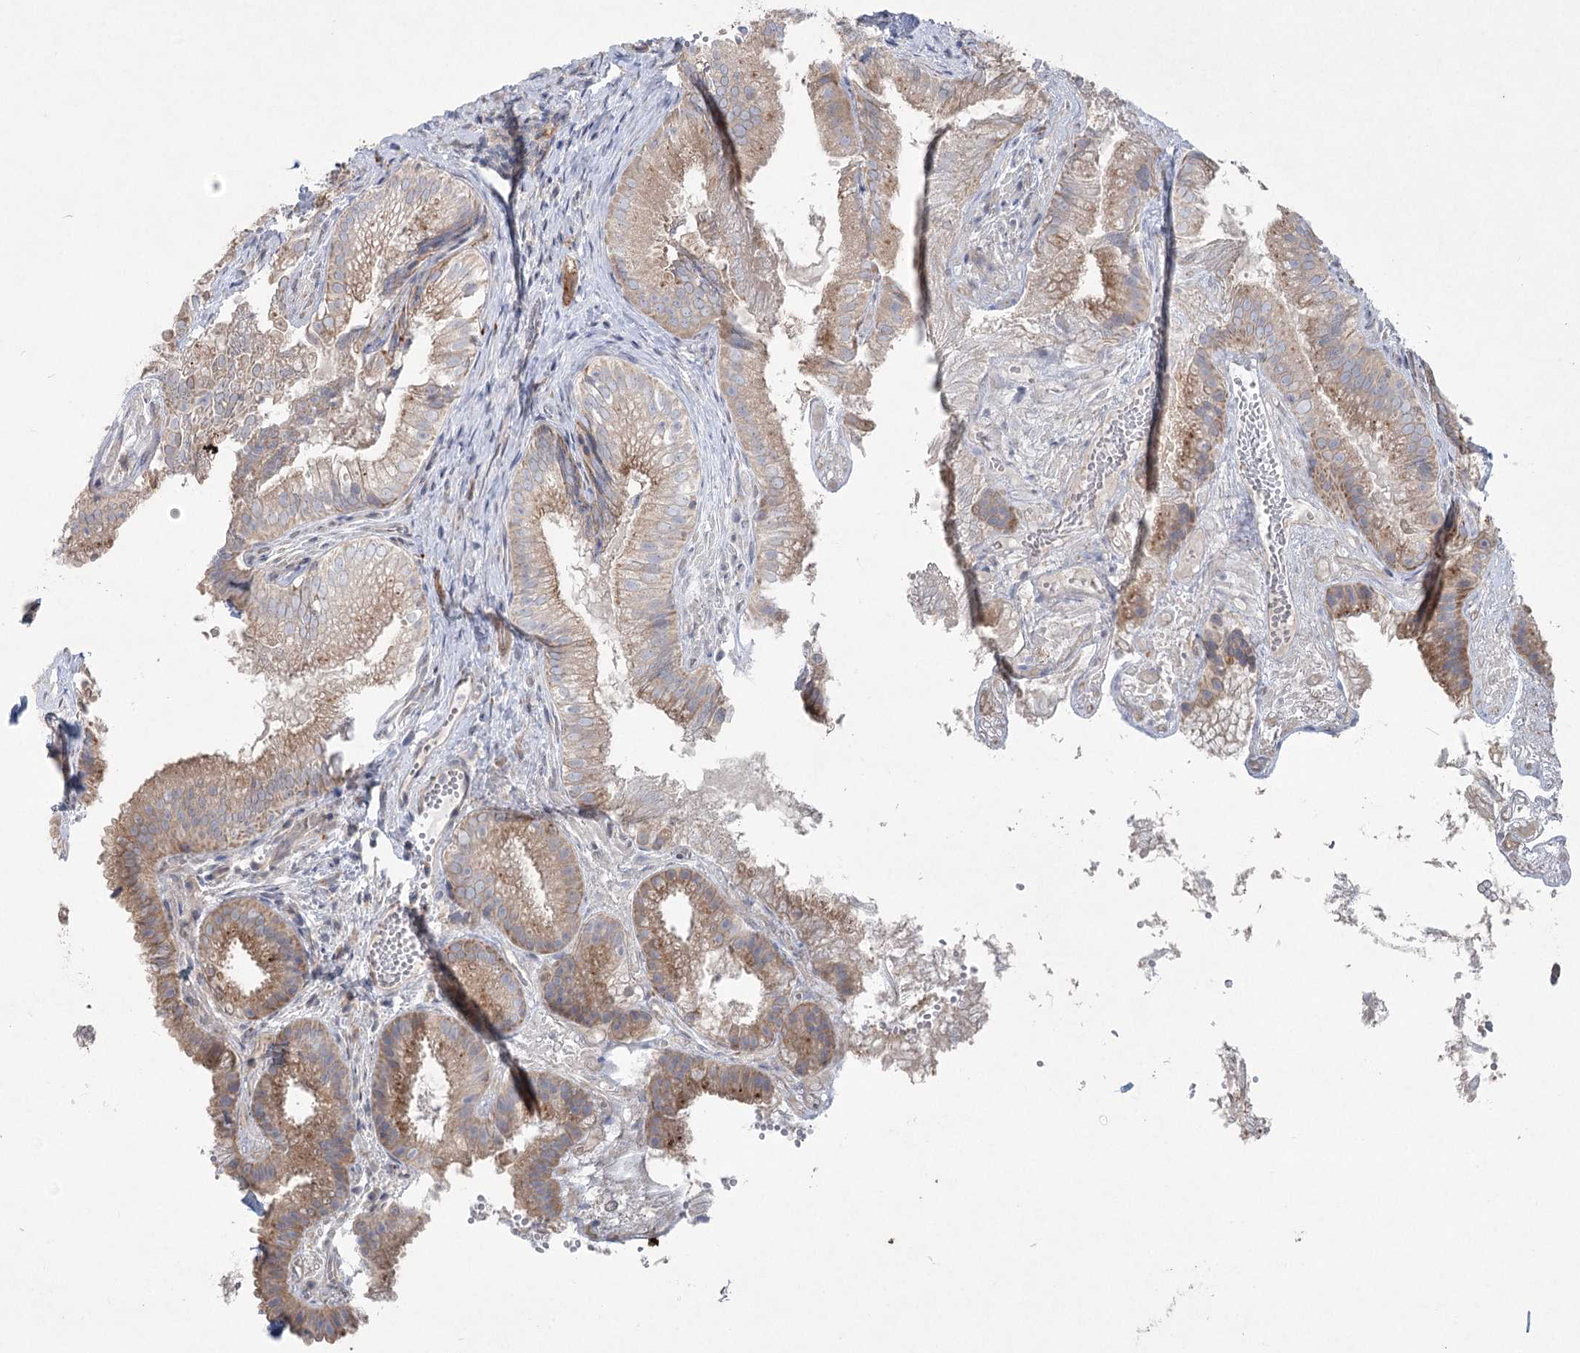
{"staining": {"intensity": "moderate", "quantity": "25%-75%", "location": "cytoplasmic/membranous"}, "tissue": "gallbladder", "cell_type": "Glandular cells", "image_type": "normal", "snomed": [{"axis": "morphology", "description": "Normal tissue, NOS"}, {"axis": "topography", "description": "Gallbladder"}], "caption": "Immunohistochemistry (IHC) micrograph of unremarkable human gallbladder stained for a protein (brown), which displays medium levels of moderate cytoplasmic/membranous positivity in about 25%-75% of glandular cells.", "gene": "SCN11A", "patient": {"sex": "female", "age": 30}}